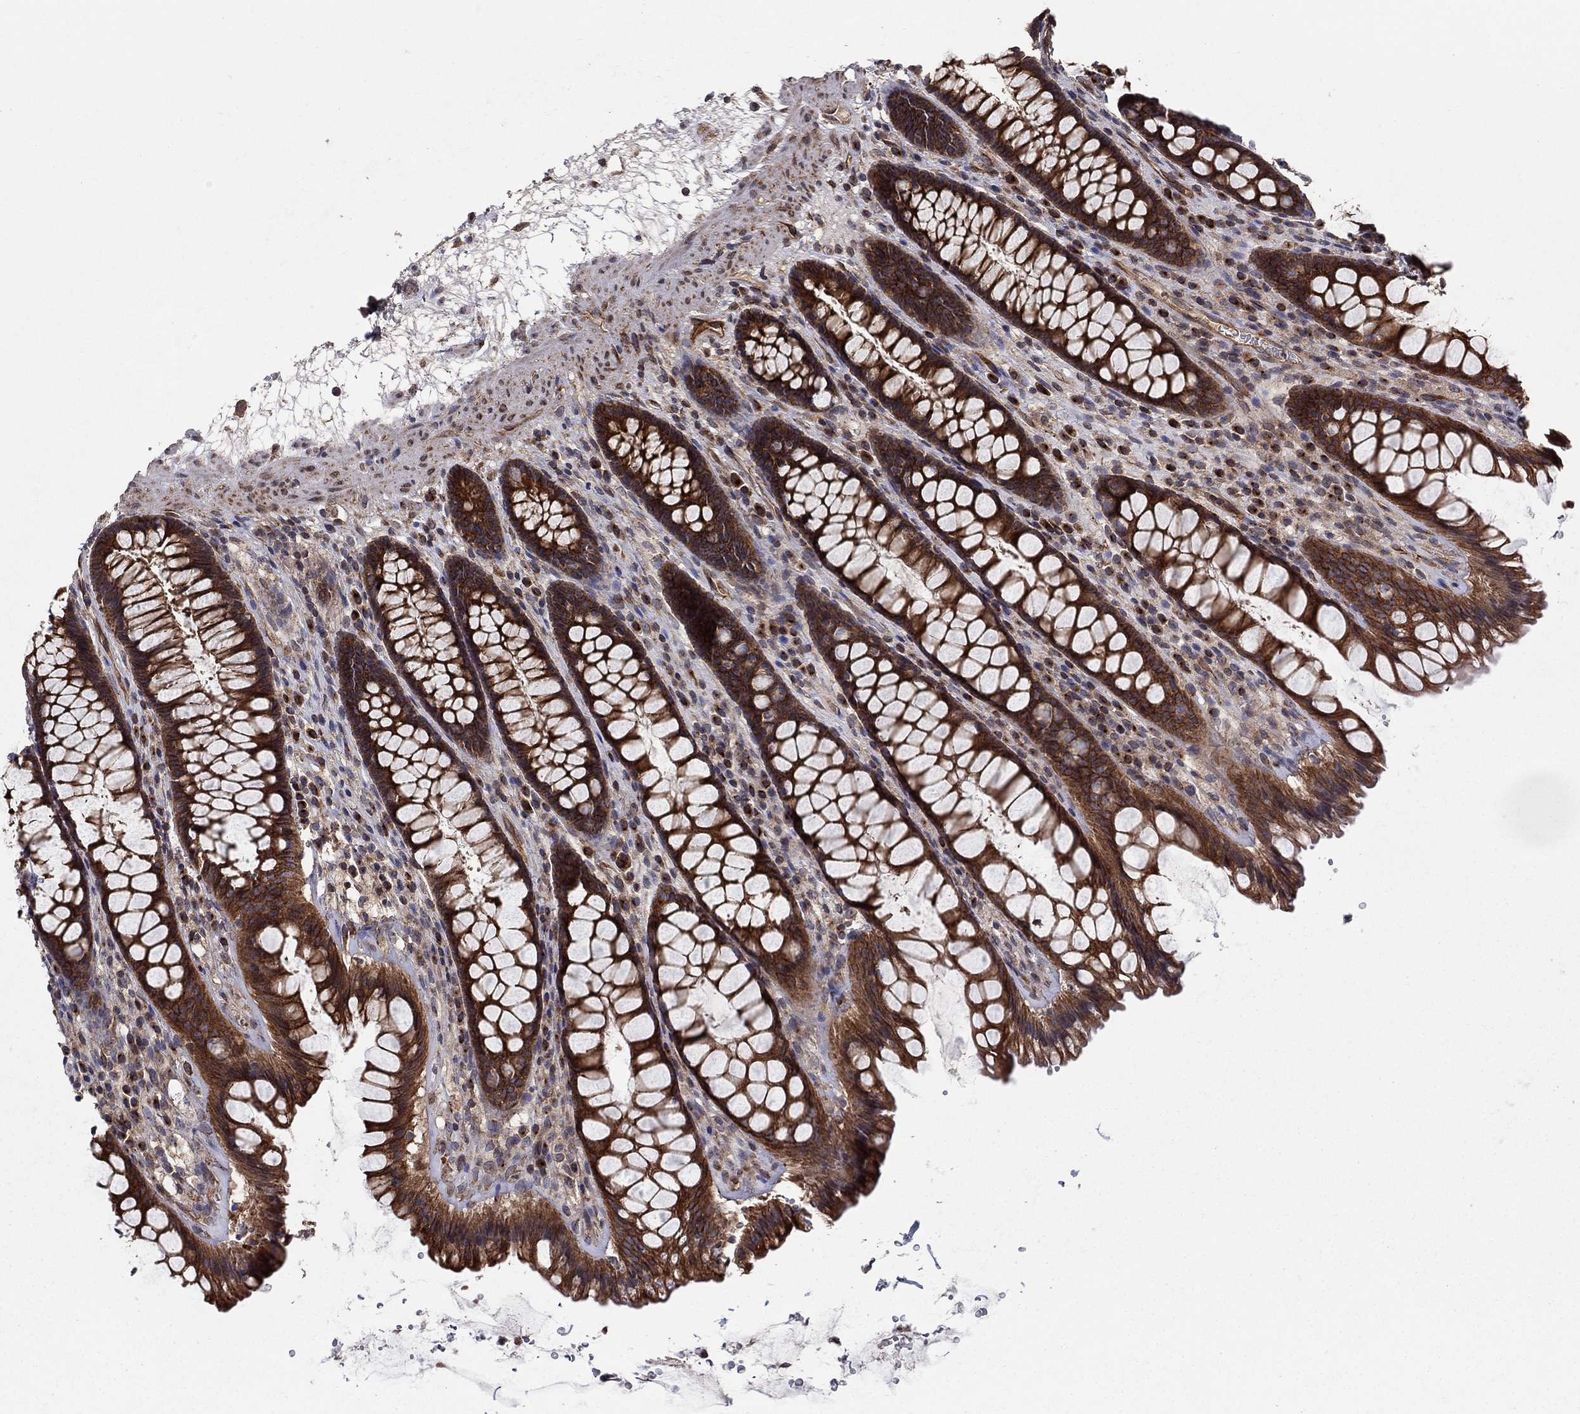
{"staining": {"intensity": "strong", "quantity": "25%-75%", "location": "cytoplasmic/membranous"}, "tissue": "rectum", "cell_type": "Glandular cells", "image_type": "normal", "snomed": [{"axis": "morphology", "description": "Normal tissue, NOS"}, {"axis": "topography", "description": "Rectum"}], "caption": "This histopathology image displays normal rectum stained with immunohistochemistry to label a protein in brown. The cytoplasmic/membranous of glandular cells show strong positivity for the protein. Nuclei are counter-stained blue.", "gene": "BMERB1", "patient": {"sex": "male", "age": 72}}